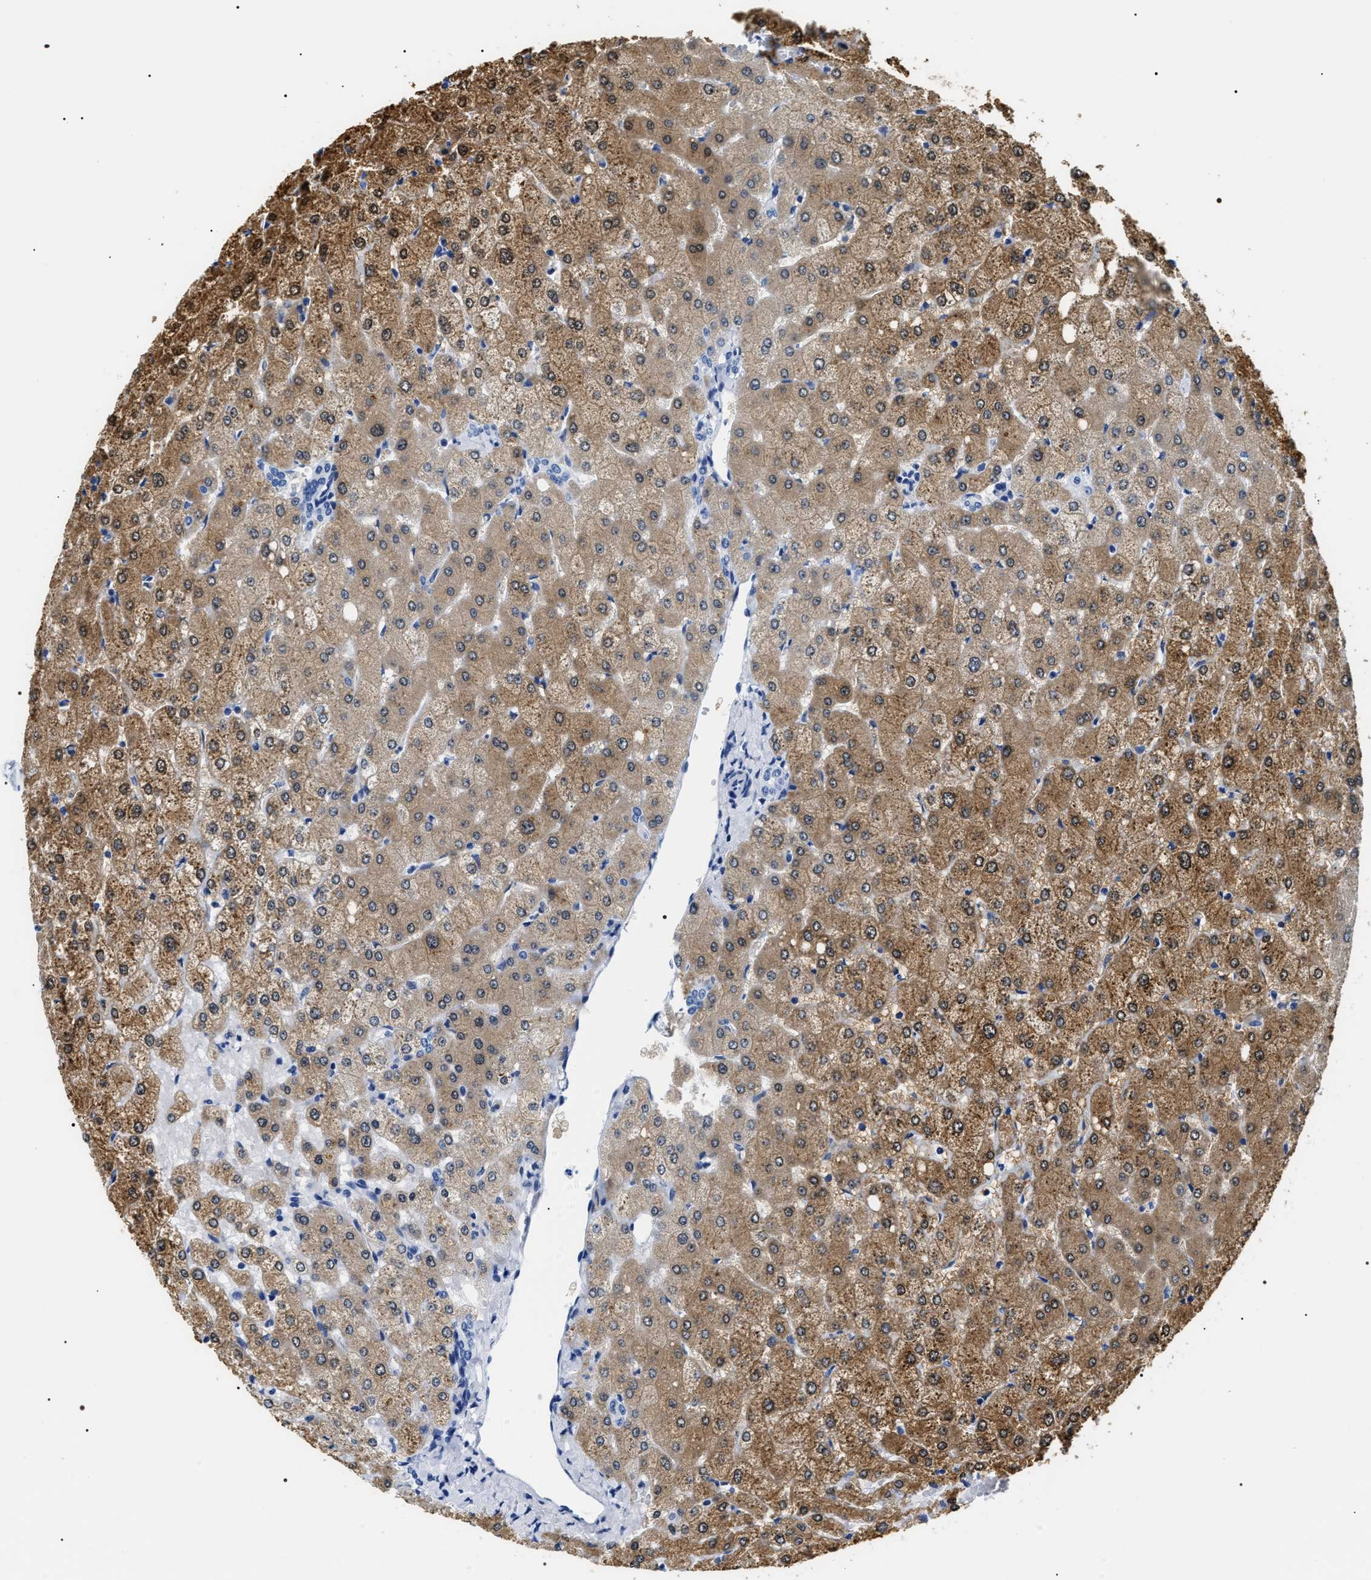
{"staining": {"intensity": "negative", "quantity": "none", "location": "none"}, "tissue": "liver", "cell_type": "Cholangiocytes", "image_type": "normal", "snomed": [{"axis": "morphology", "description": "Normal tissue, NOS"}, {"axis": "topography", "description": "Liver"}], "caption": "High magnification brightfield microscopy of benign liver stained with DAB (brown) and counterstained with hematoxylin (blue): cholangiocytes show no significant positivity. (DAB (3,3'-diaminobenzidine) IHC visualized using brightfield microscopy, high magnification).", "gene": "ADH4", "patient": {"sex": "female", "age": 54}}